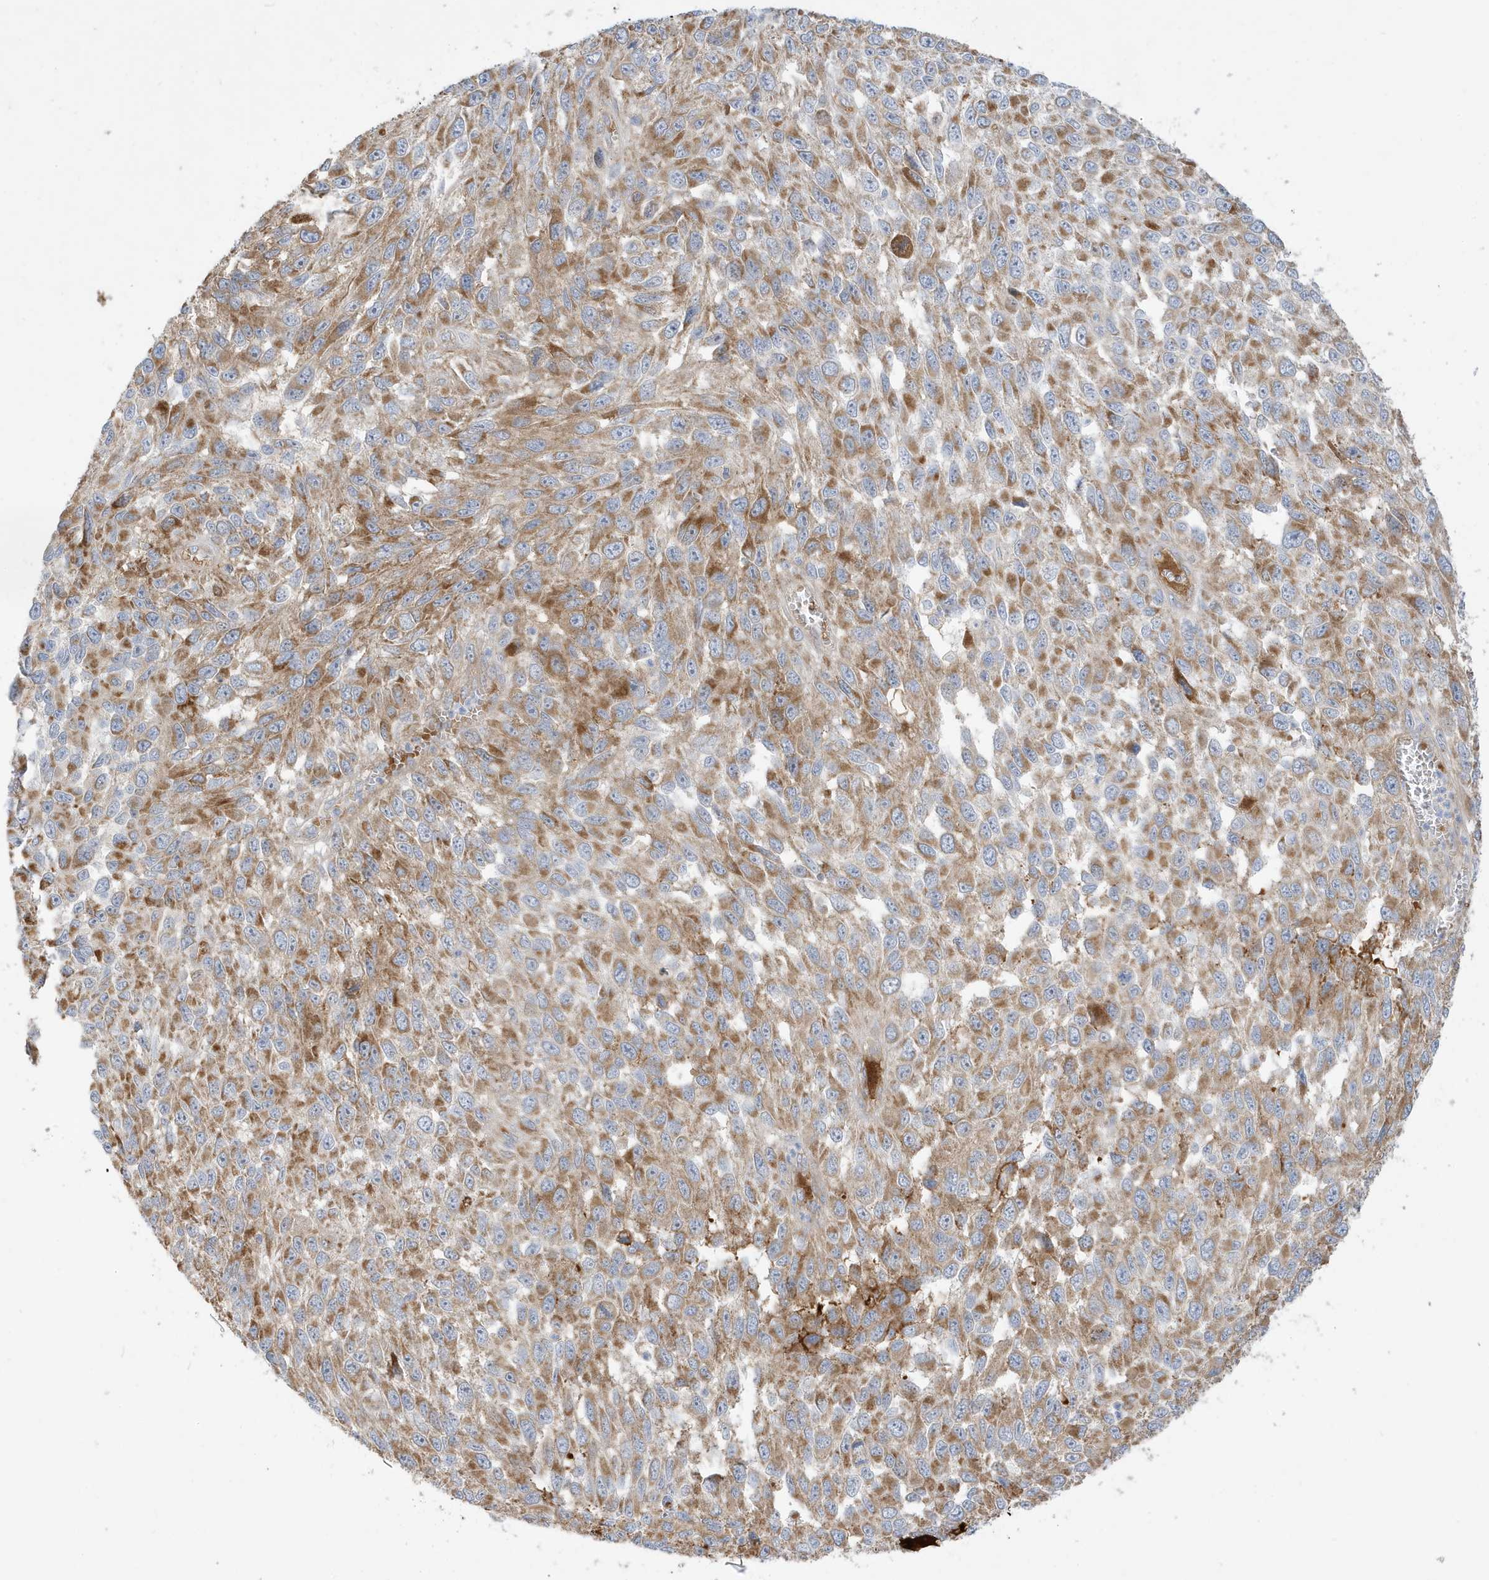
{"staining": {"intensity": "moderate", "quantity": ">75%", "location": "cytoplasmic/membranous"}, "tissue": "melanoma", "cell_type": "Tumor cells", "image_type": "cancer", "snomed": [{"axis": "morphology", "description": "Malignant melanoma, NOS"}, {"axis": "topography", "description": "Skin"}], "caption": "Protein staining displays moderate cytoplasmic/membranous expression in approximately >75% of tumor cells in melanoma. (DAB (3,3'-diaminobenzidine) IHC with brightfield microscopy, high magnification).", "gene": "IFT57", "patient": {"sex": "female", "age": 96}}